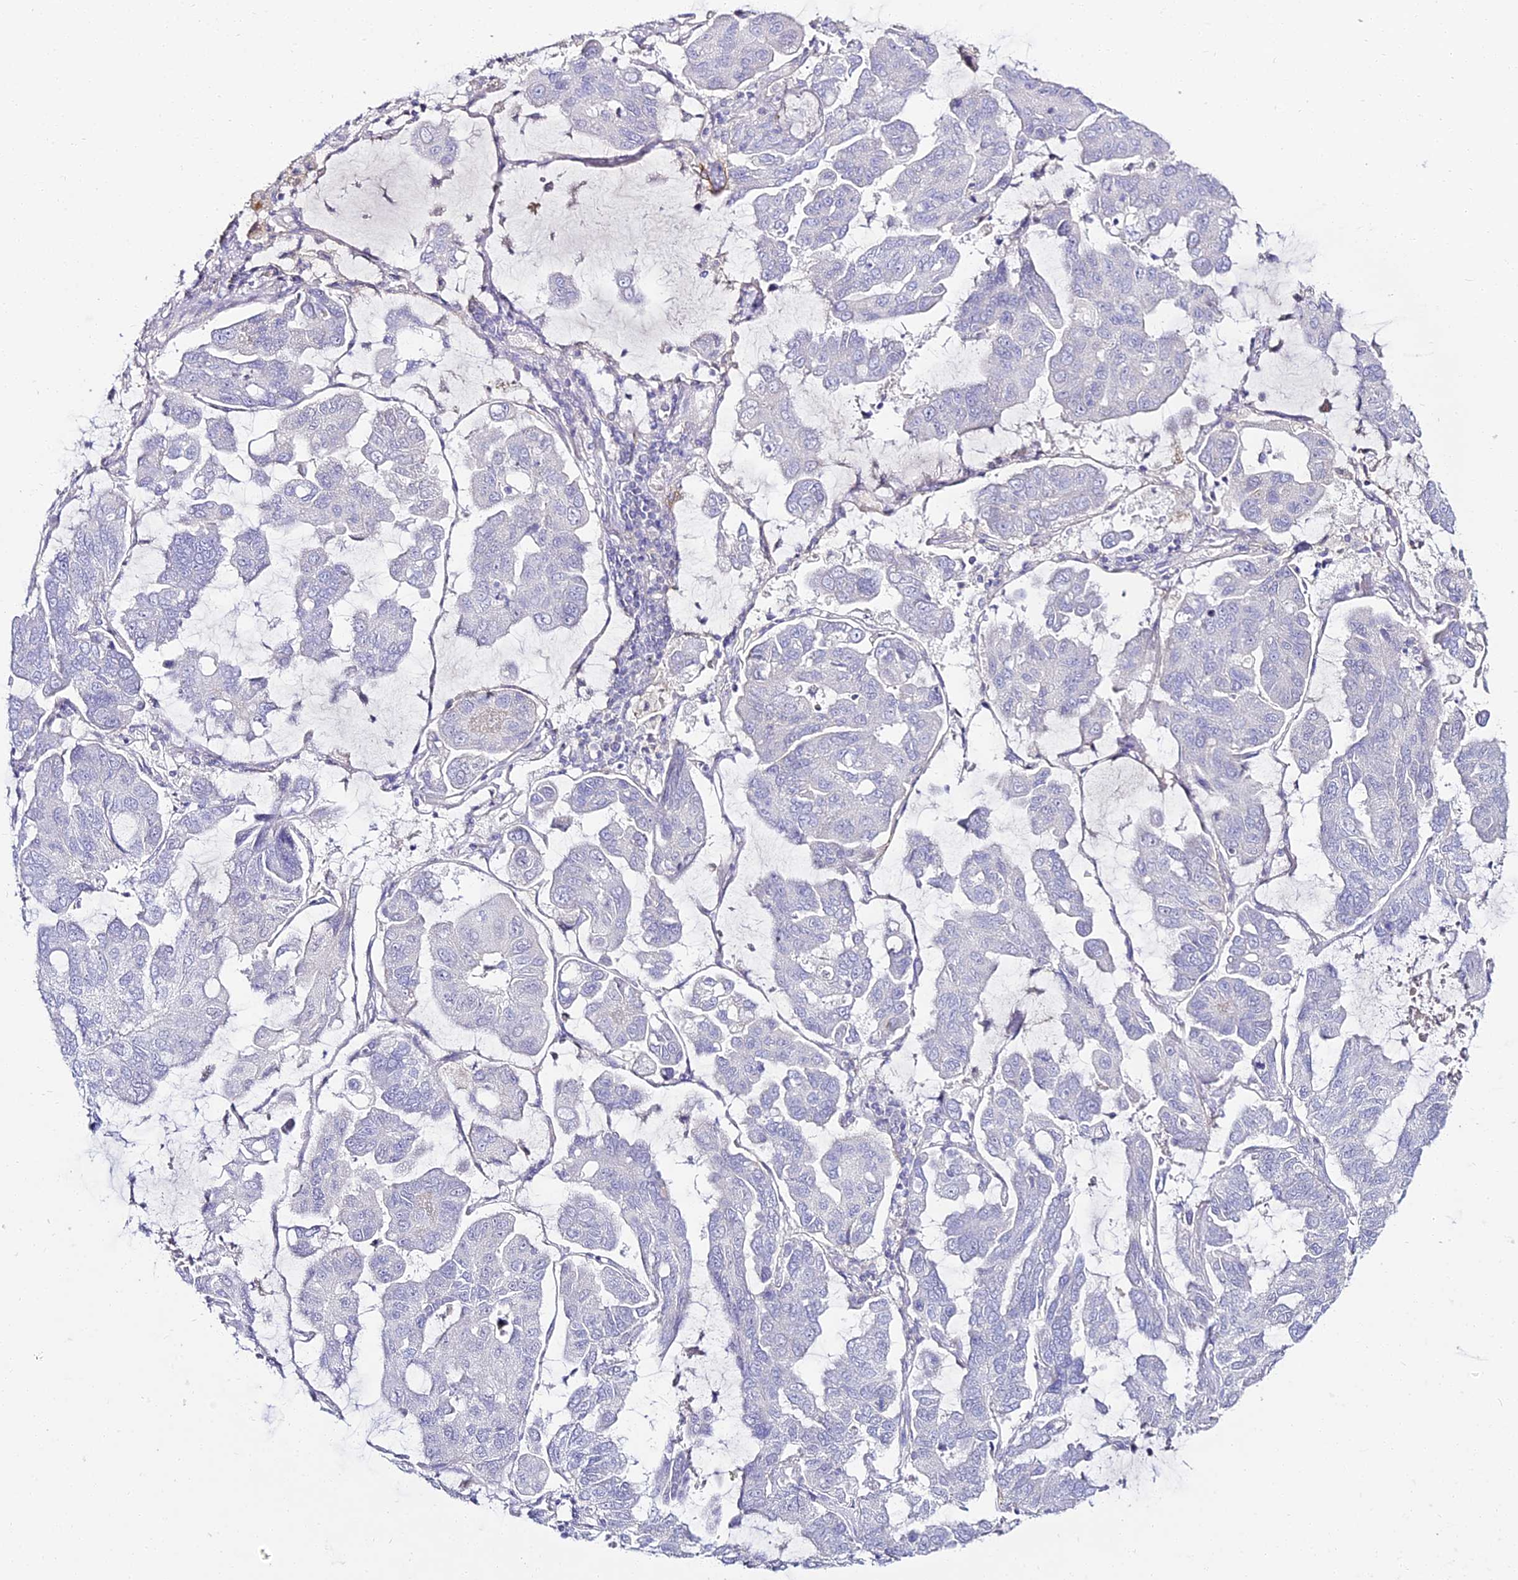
{"staining": {"intensity": "negative", "quantity": "none", "location": "none"}, "tissue": "lung cancer", "cell_type": "Tumor cells", "image_type": "cancer", "snomed": [{"axis": "morphology", "description": "Adenocarcinoma, NOS"}, {"axis": "topography", "description": "Lung"}], "caption": "A histopathology image of adenocarcinoma (lung) stained for a protein shows no brown staining in tumor cells.", "gene": "ALPG", "patient": {"sex": "male", "age": 64}}